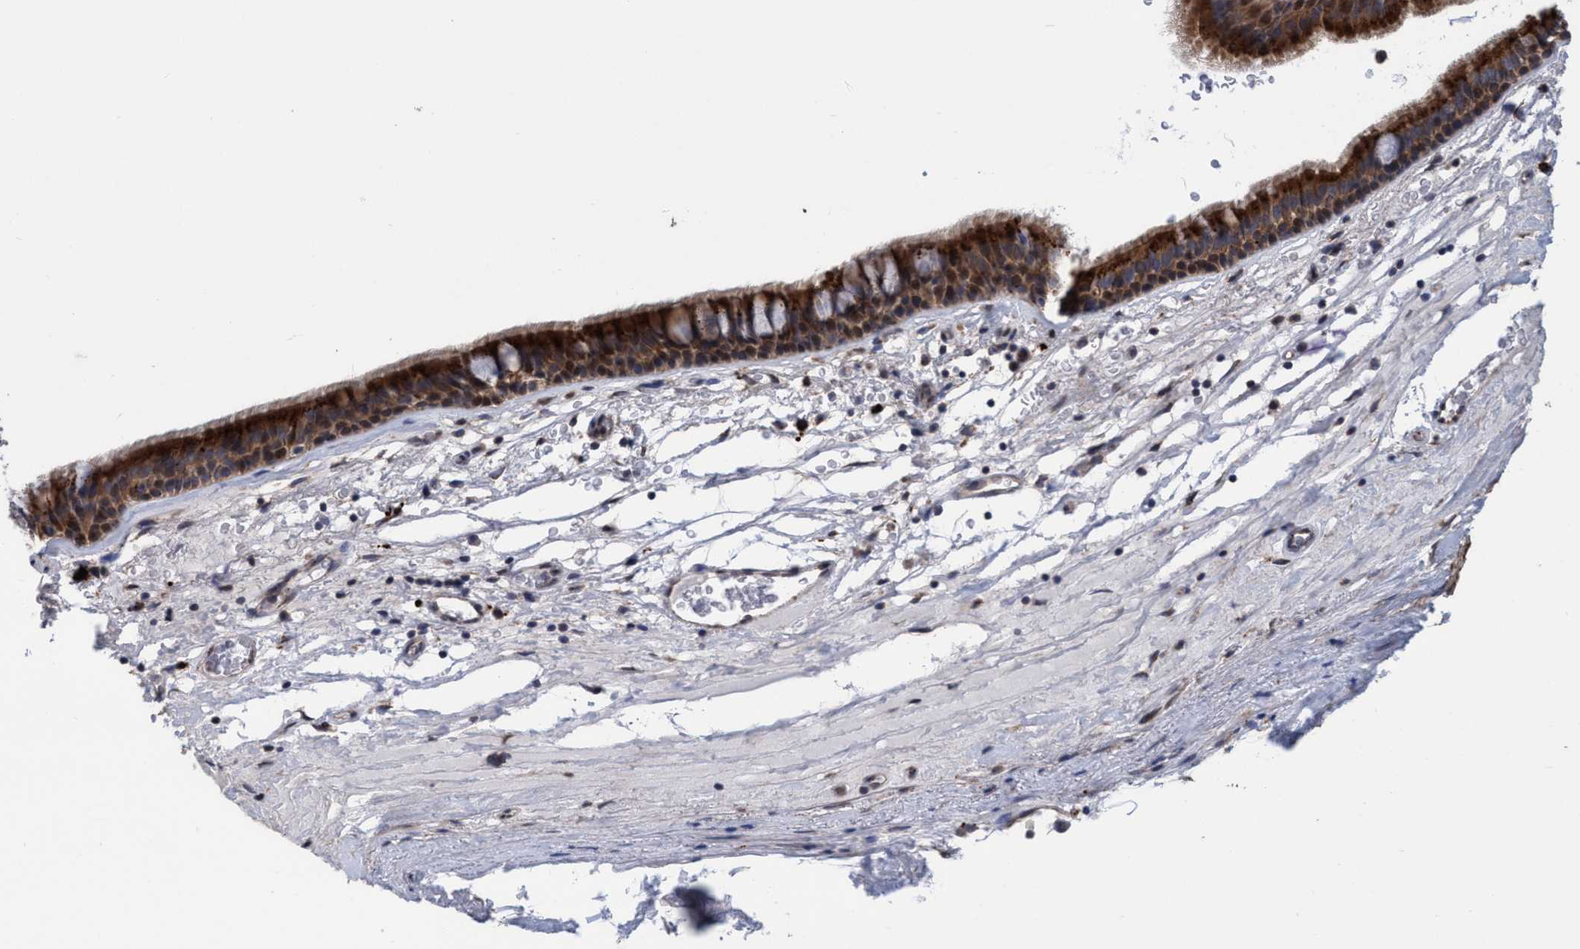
{"staining": {"intensity": "strong", "quantity": ">75%", "location": "cytoplasmic/membranous"}, "tissue": "bronchus", "cell_type": "Respiratory epithelial cells", "image_type": "normal", "snomed": [{"axis": "morphology", "description": "Normal tissue, NOS"}, {"axis": "topography", "description": "Cartilage tissue"}], "caption": "Bronchus was stained to show a protein in brown. There is high levels of strong cytoplasmic/membranous expression in about >75% of respiratory epithelial cells. The staining was performed using DAB (3,3'-diaminobenzidine) to visualize the protein expression in brown, while the nuclei were stained in blue with hematoxylin (Magnification: 20x).", "gene": "BBS9", "patient": {"sex": "female", "age": 63}}